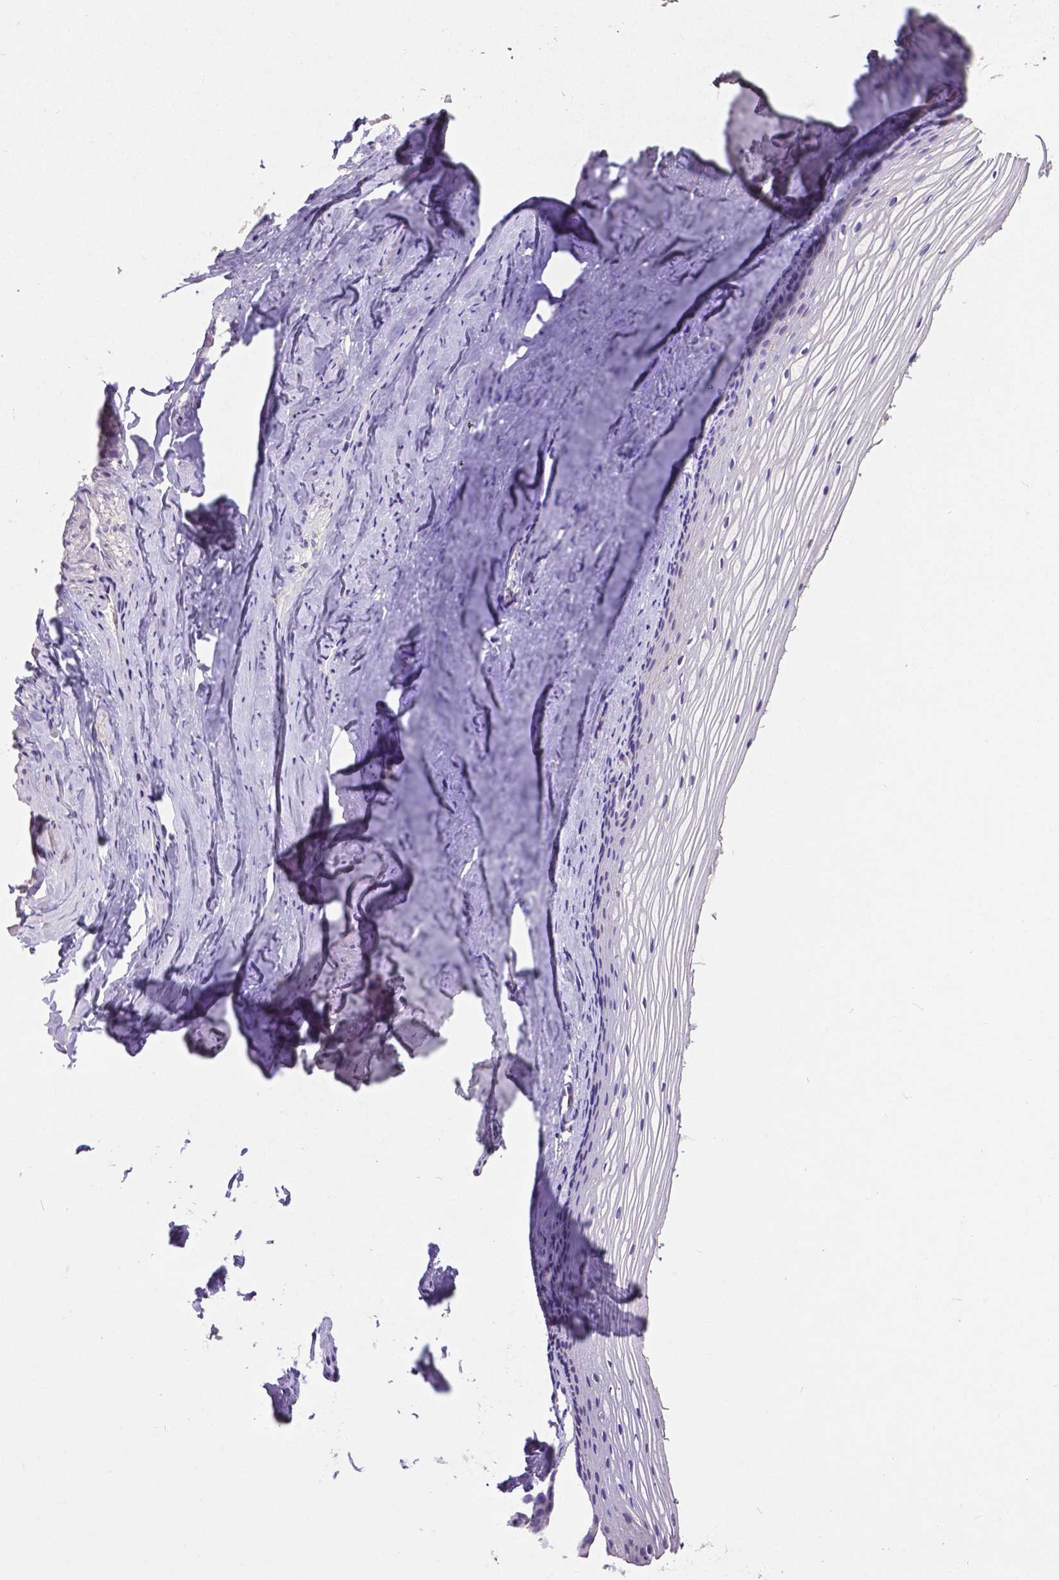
{"staining": {"intensity": "negative", "quantity": "none", "location": "none"}, "tissue": "vagina", "cell_type": "Squamous epithelial cells", "image_type": "normal", "snomed": [{"axis": "morphology", "description": "Normal tissue, NOS"}, {"axis": "topography", "description": "Vagina"}], "caption": "Immunohistochemical staining of normal vagina reveals no significant staining in squamous epithelial cells. (DAB (3,3'-diaminobenzidine) IHC, high magnification).", "gene": "CD4", "patient": {"sex": "female", "age": 52}}